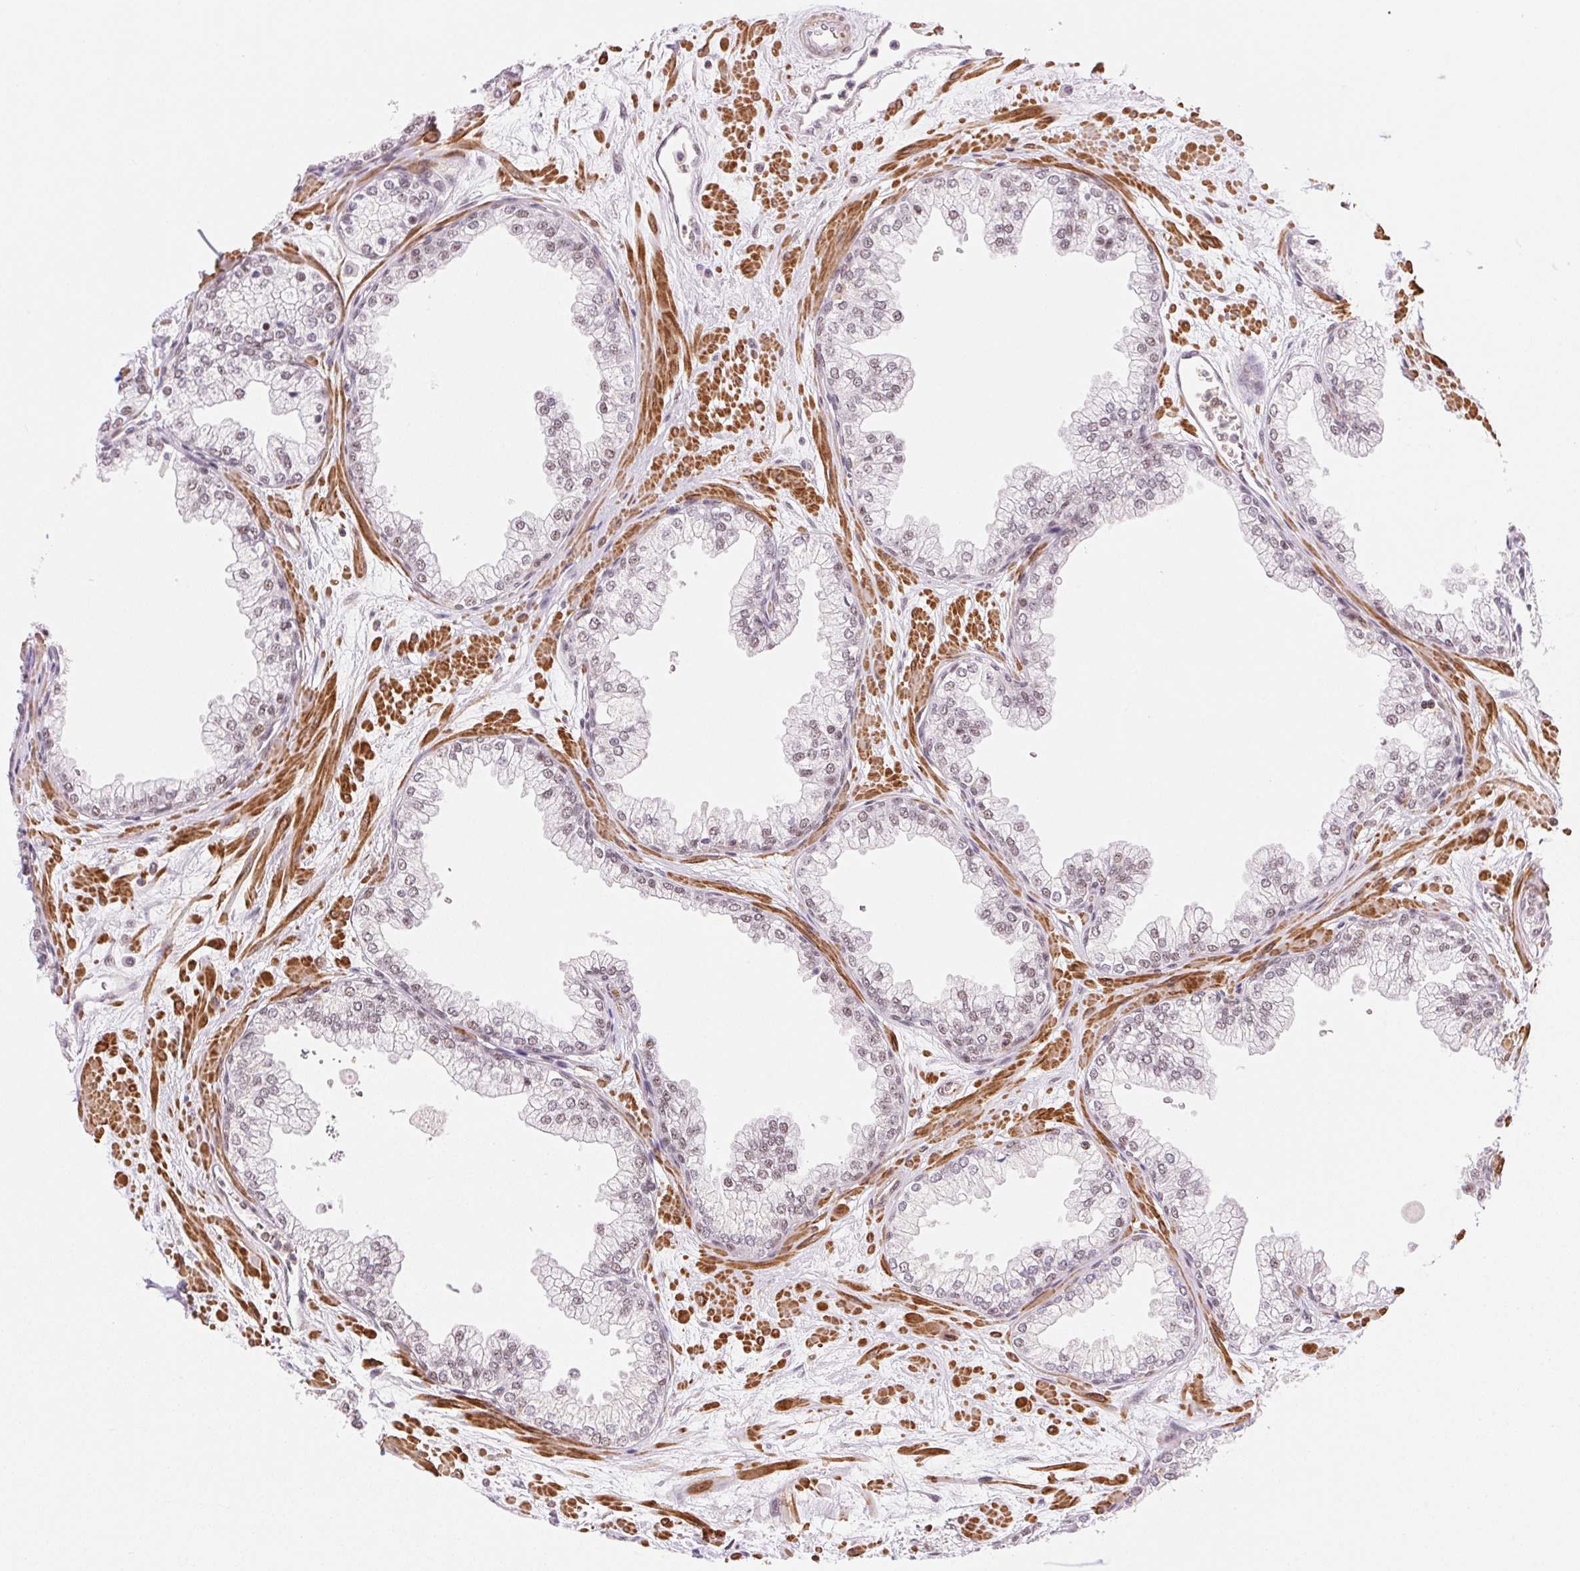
{"staining": {"intensity": "weak", "quantity": "25%-75%", "location": "nuclear"}, "tissue": "prostate", "cell_type": "Glandular cells", "image_type": "normal", "snomed": [{"axis": "morphology", "description": "Normal tissue, NOS"}, {"axis": "topography", "description": "Prostate"}, {"axis": "topography", "description": "Peripheral nerve tissue"}], "caption": "This image shows immunohistochemistry (IHC) staining of benign human prostate, with low weak nuclear expression in about 25%-75% of glandular cells.", "gene": "HNRNPDL", "patient": {"sex": "male", "age": 61}}